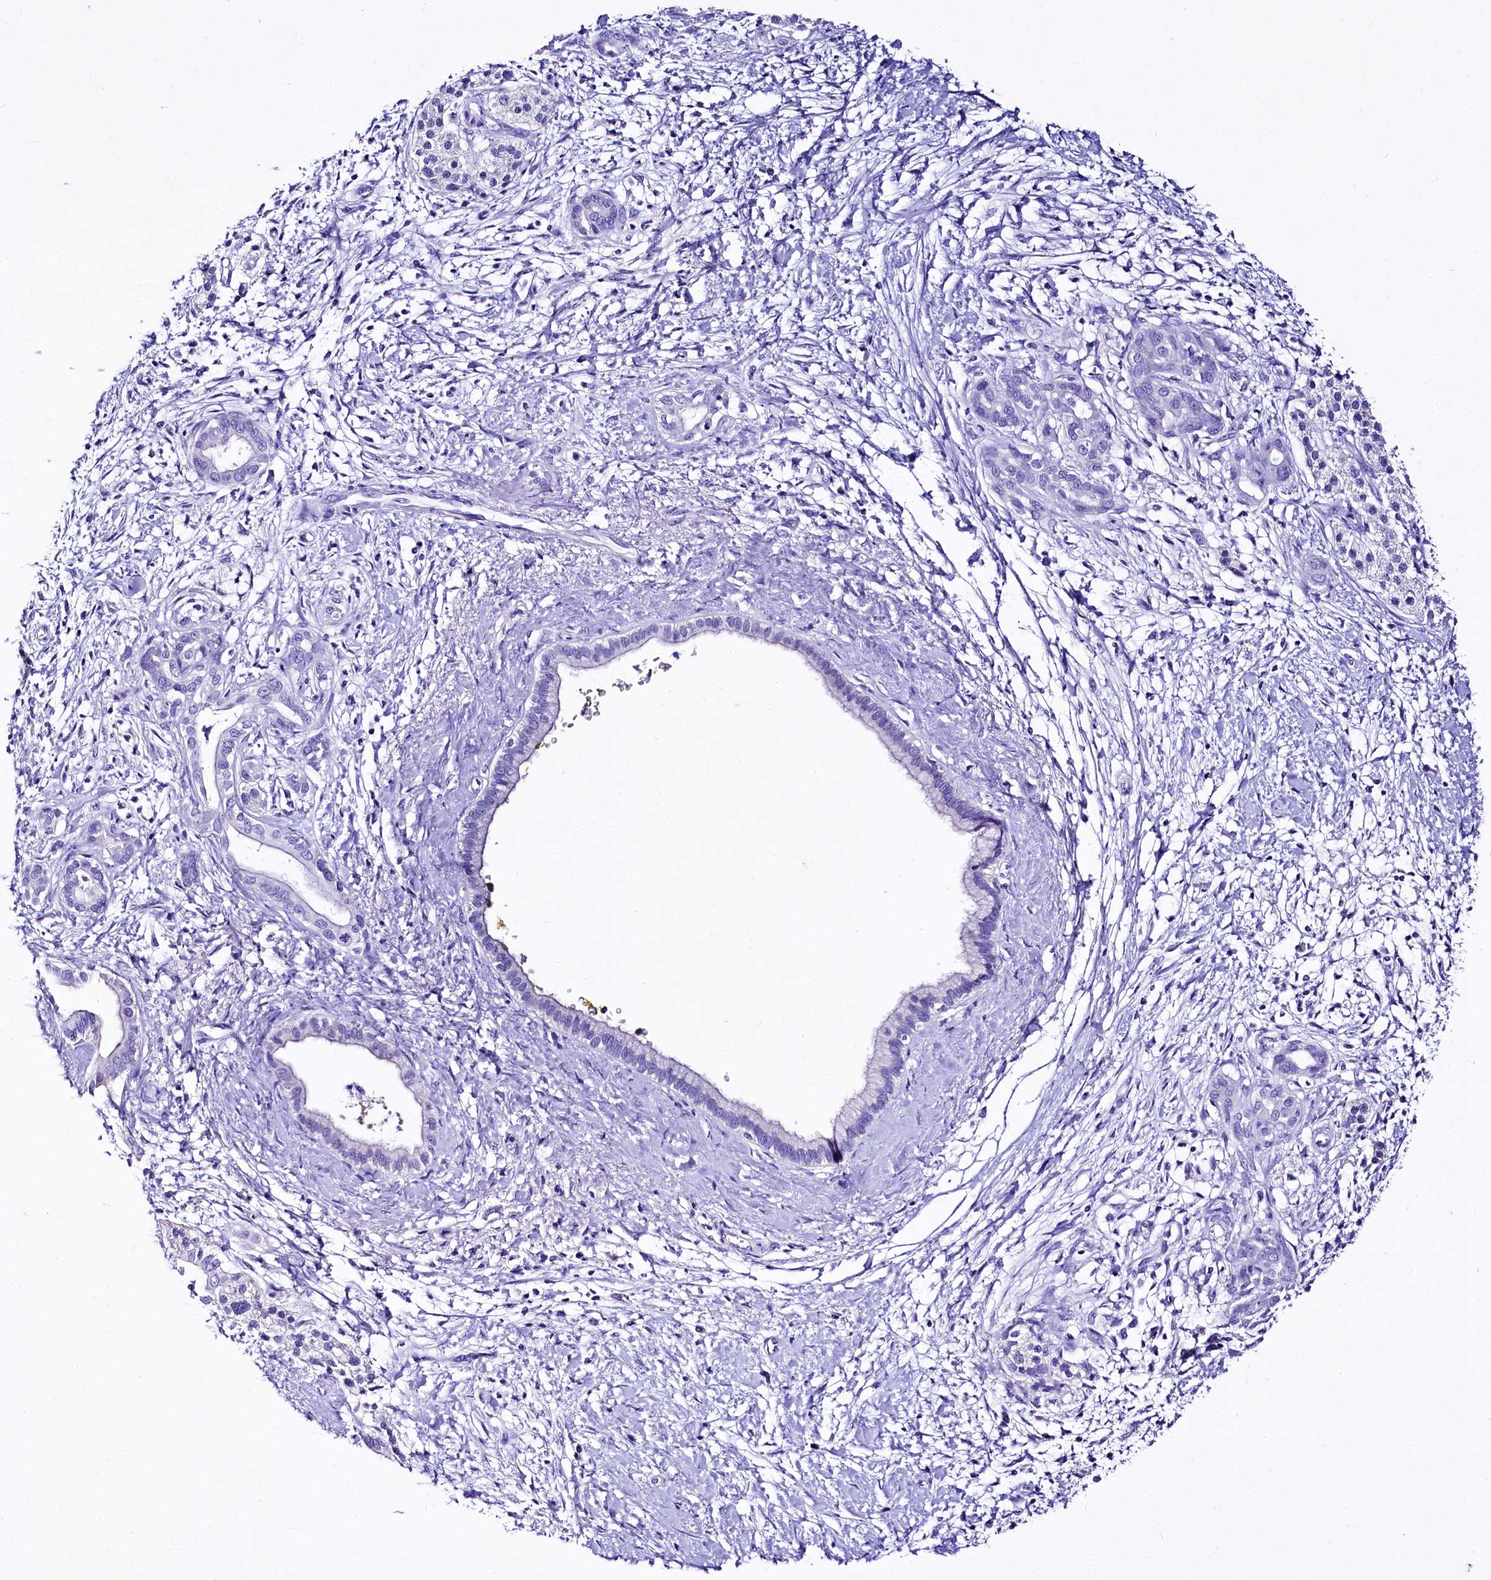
{"staining": {"intensity": "negative", "quantity": "none", "location": "none"}, "tissue": "pancreatic cancer", "cell_type": "Tumor cells", "image_type": "cancer", "snomed": [{"axis": "morphology", "description": "Adenocarcinoma, NOS"}, {"axis": "topography", "description": "Pancreas"}], "caption": "A micrograph of human adenocarcinoma (pancreatic) is negative for staining in tumor cells.", "gene": "A2ML1", "patient": {"sex": "male", "age": 58}}